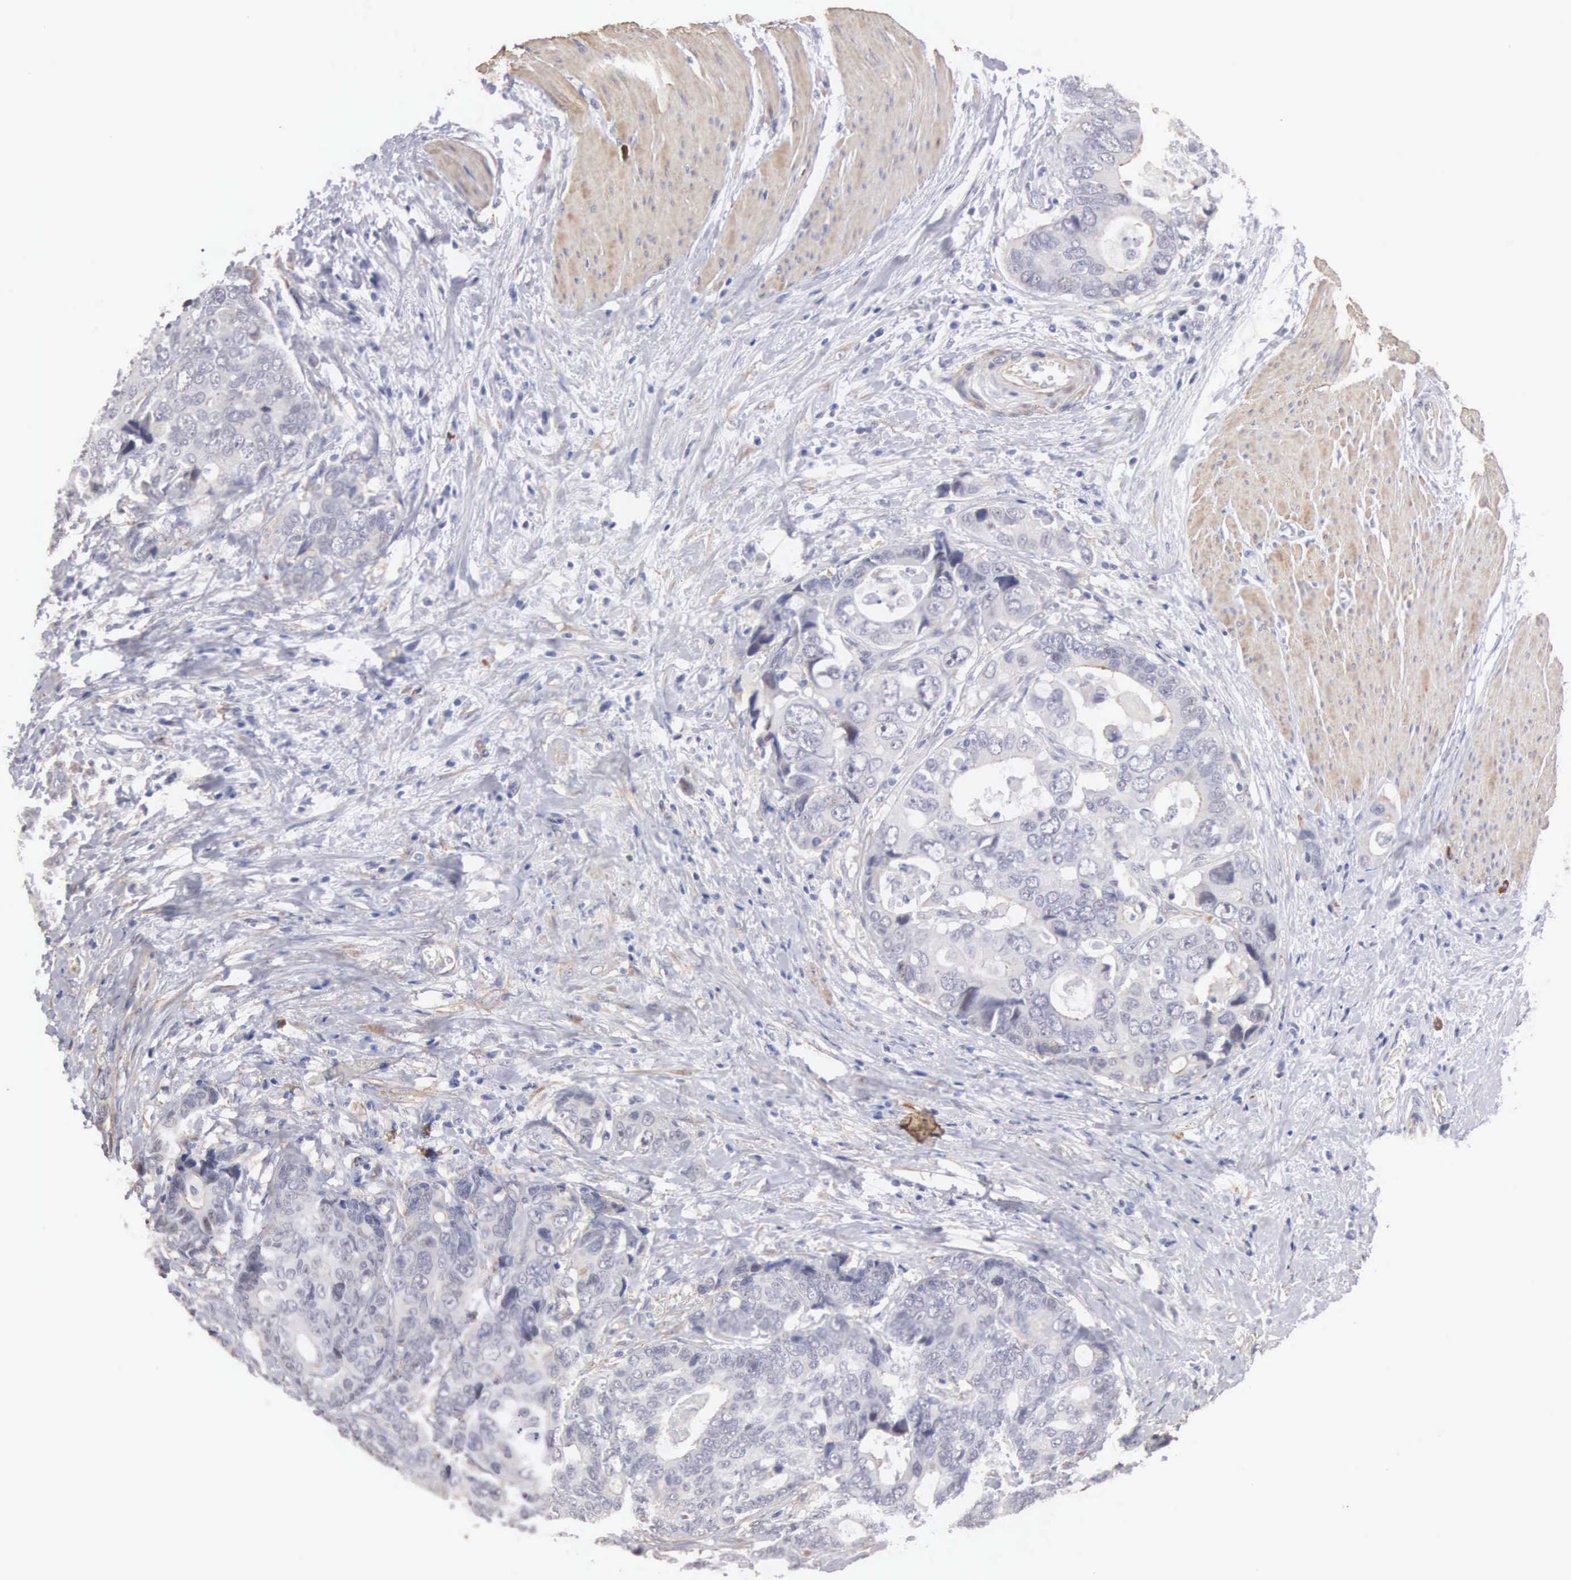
{"staining": {"intensity": "negative", "quantity": "none", "location": "none"}, "tissue": "colorectal cancer", "cell_type": "Tumor cells", "image_type": "cancer", "snomed": [{"axis": "morphology", "description": "Adenocarcinoma, NOS"}, {"axis": "topography", "description": "Rectum"}], "caption": "The immunohistochemistry (IHC) histopathology image has no significant staining in tumor cells of colorectal adenocarcinoma tissue.", "gene": "ELFN2", "patient": {"sex": "female", "age": 67}}